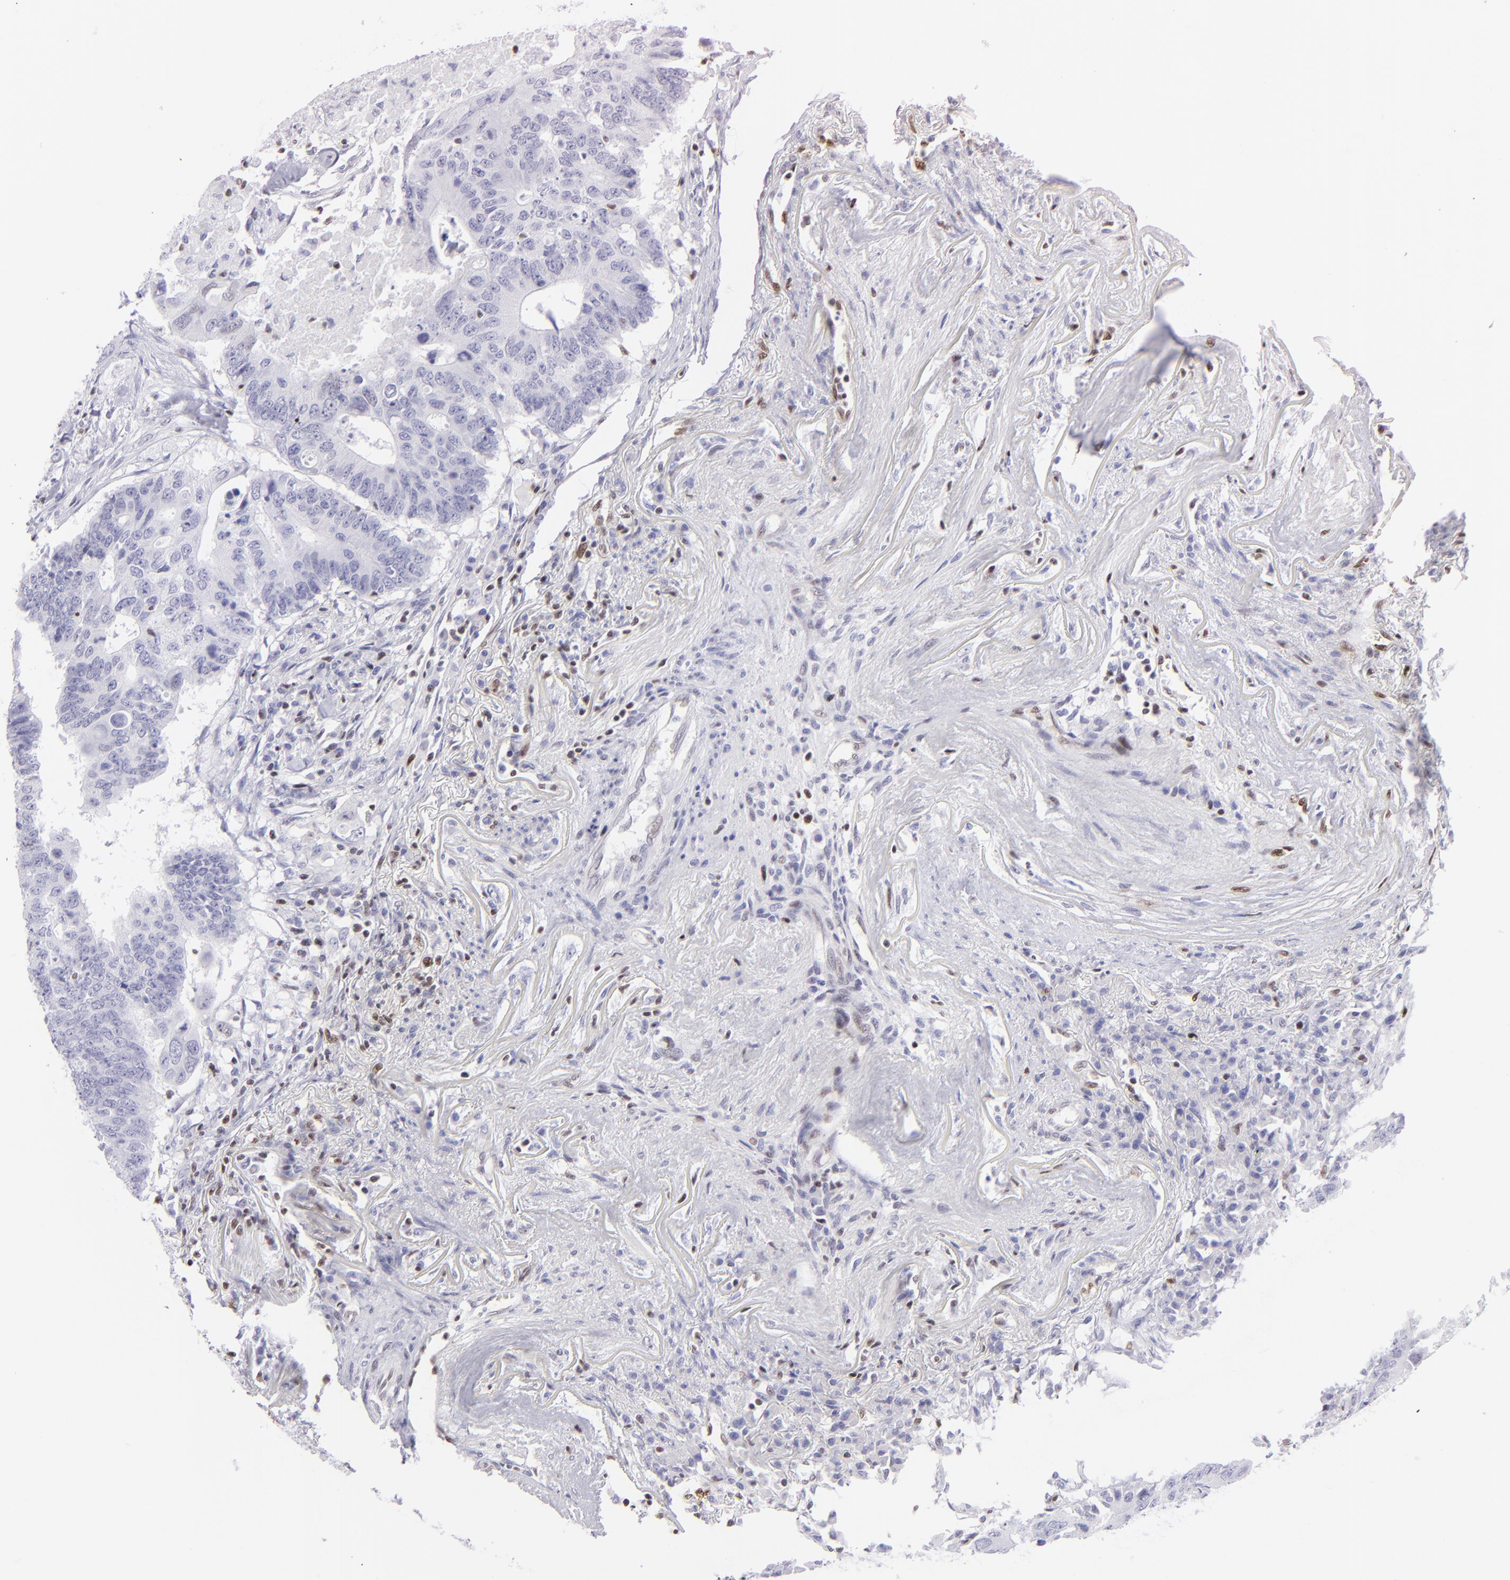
{"staining": {"intensity": "negative", "quantity": "none", "location": "none"}, "tissue": "colorectal cancer", "cell_type": "Tumor cells", "image_type": "cancer", "snomed": [{"axis": "morphology", "description": "Adenocarcinoma, NOS"}, {"axis": "topography", "description": "Colon"}], "caption": "Photomicrograph shows no protein staining in tumor cells of colorectal cancer (adenocarcinoma) tissue. (Stains: DAB (3,3'-diaminobenzidine) immunohistochemistry (IHC) with hematoxylin counter stain, Microscopy: brightfield microscopy at high magnification).", "gene": "ETS1", "patient": {"sex": "male", "age": 71}}